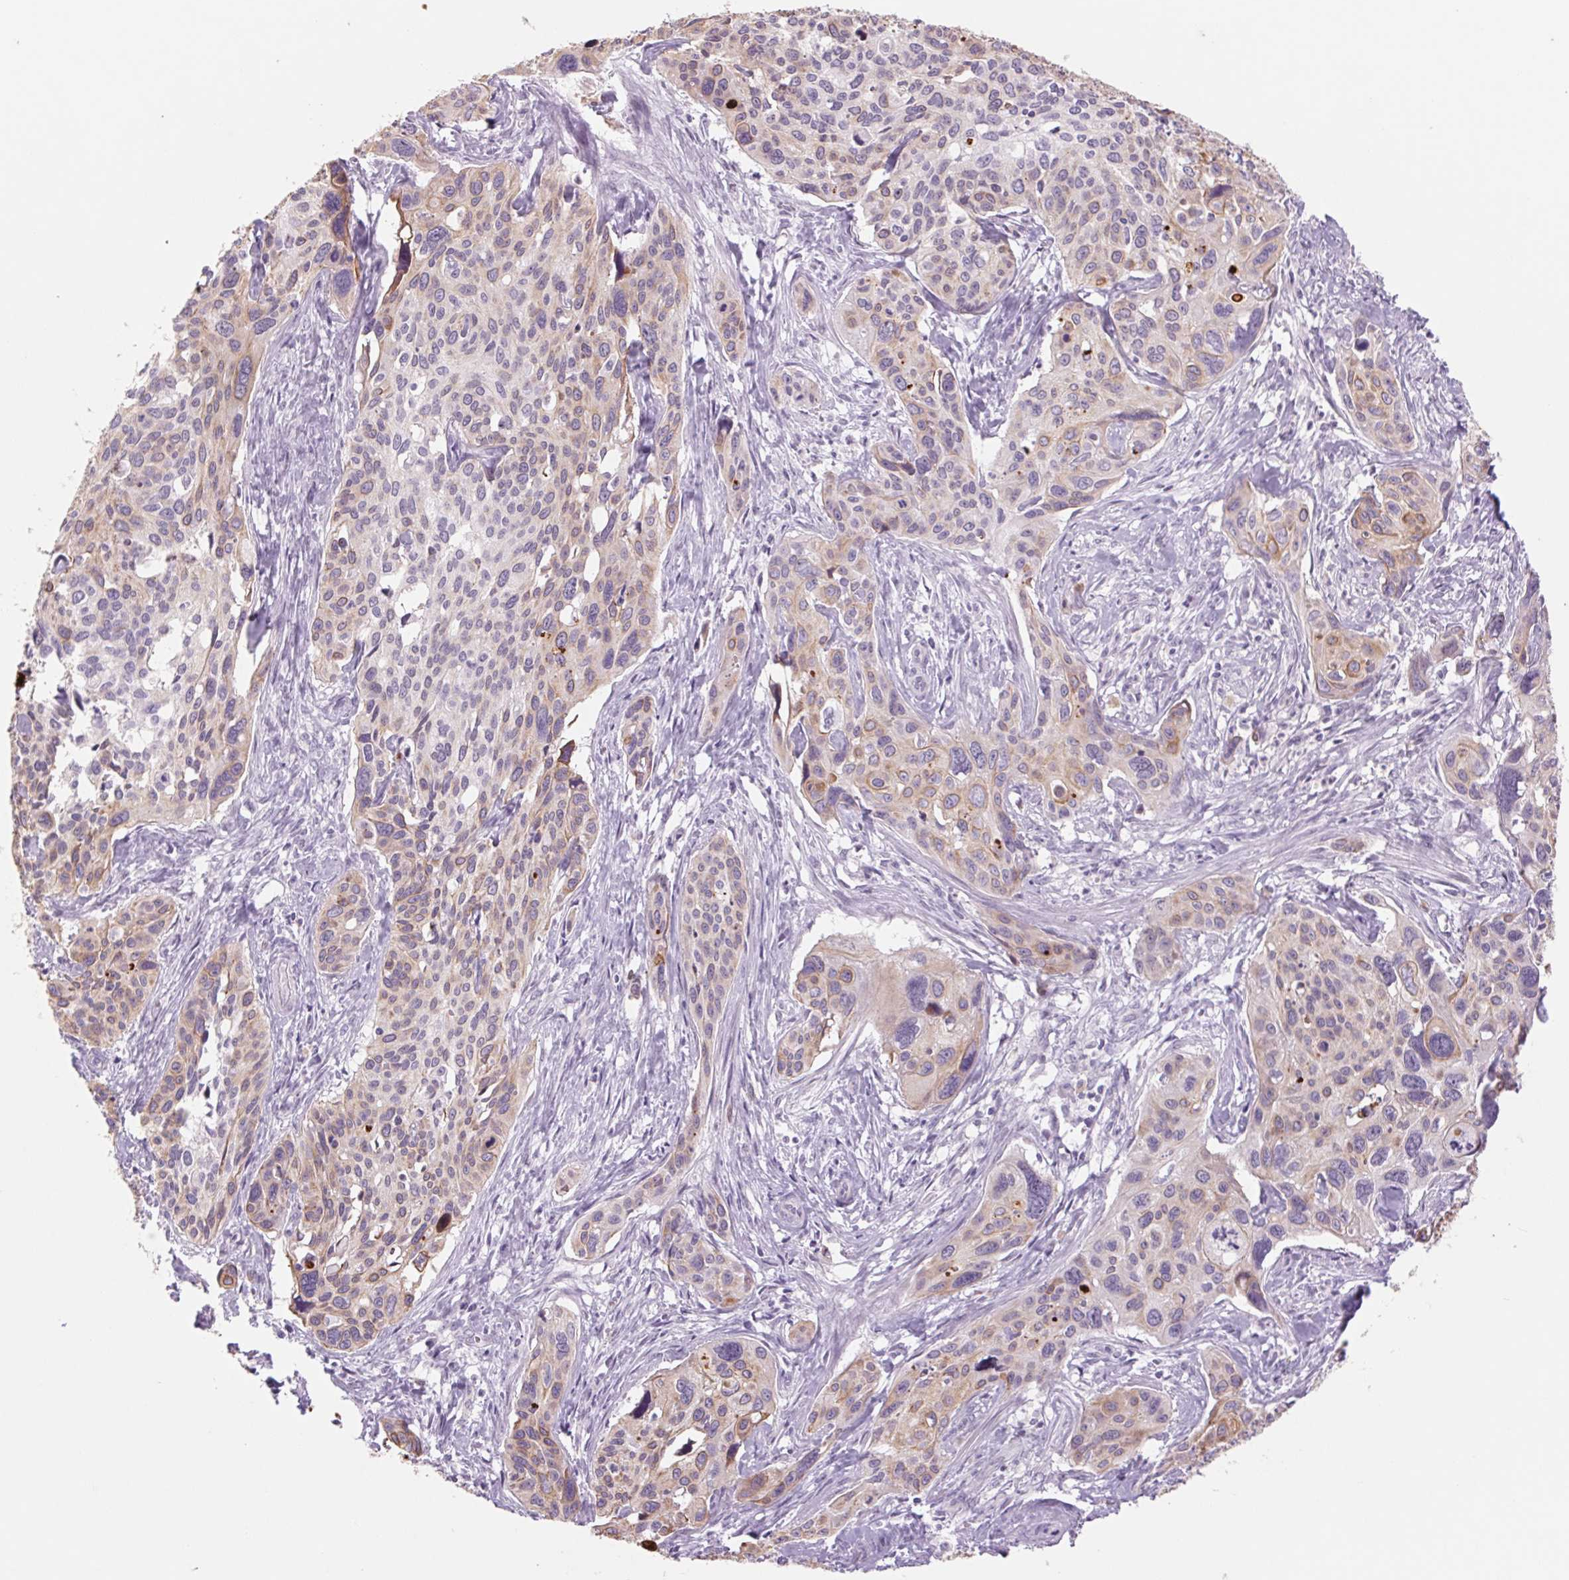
{"staining": {"intensity": "moderate", "quantity": ">75%", "location": "cytoplasmic/membranous"}, "tissue": "cervical cancer", "cell_type": "Tumor cells", "image_type": "cancer", "snomed": [{"axis": "morphology", "description": "Squamous cell carcinoma, NOS"}, {"axis": "topography", "description": "Cervix"}], "caption": "The micrograph shows a brown stain indicating the presence of a protein in the cytoplasmic/membranous of tumor cells in squamous cell carcinoma (cervical).", "gene": "KRT1", "patient": {"sex": "female", "age": 31}}